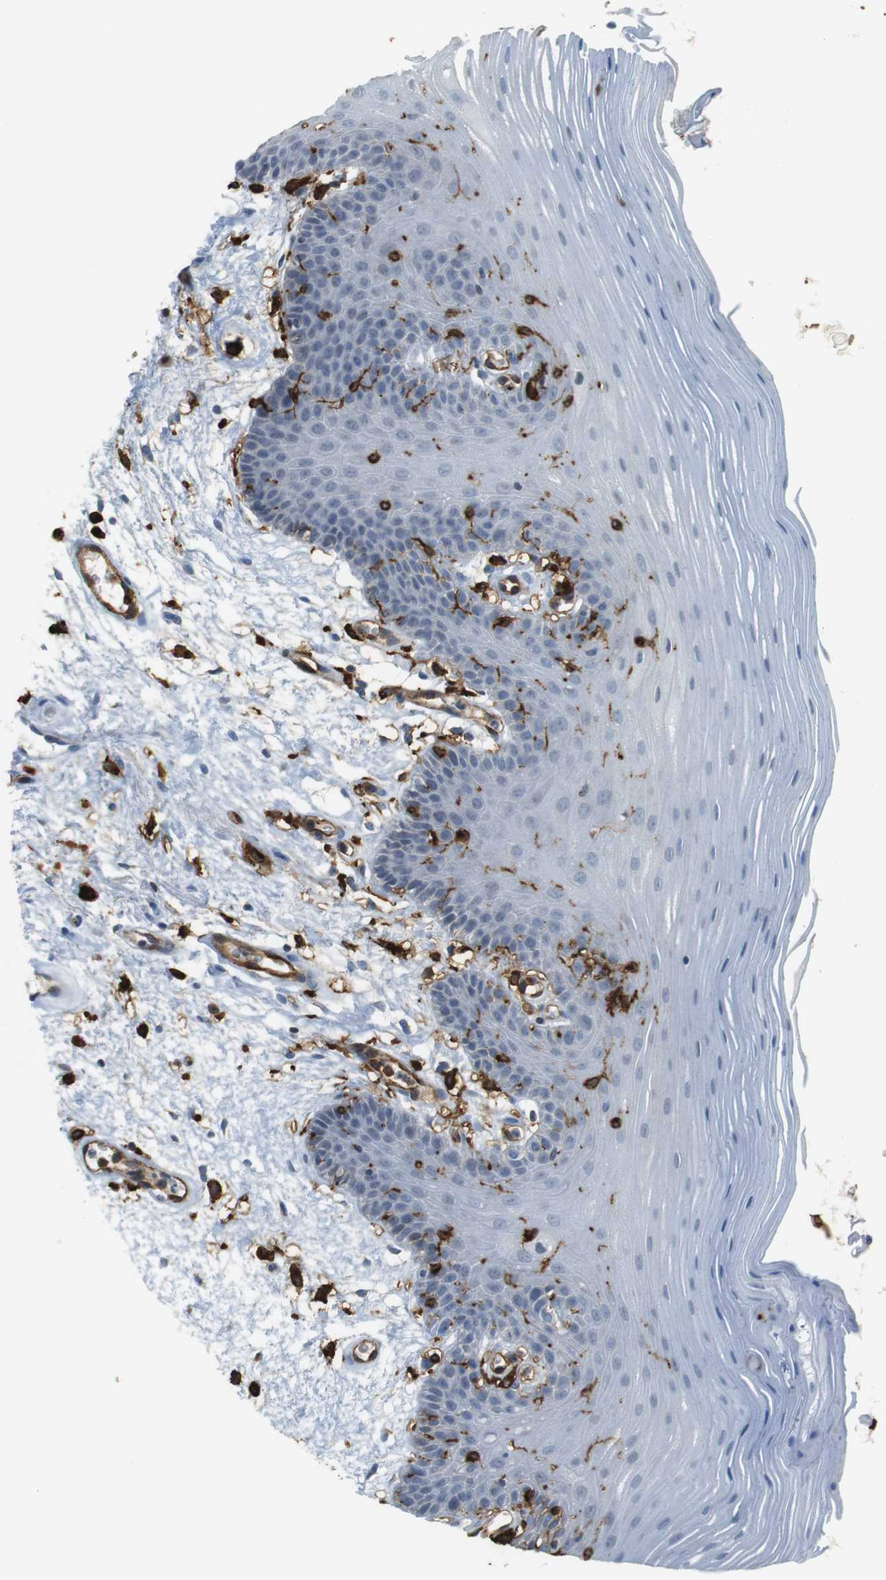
{"staining": {"intensity": "negative", "quantity": "none", "location": "none"}, "tissue": "oral mucosa", "cell_type": "Squamous epithelial cells", "image_type": "normal", "snomed": [{"axis": "morphology", "description": "Normal tissue, NOS"}, {"axis": "morphology", "description": "Squamous cell carcinoma, NOS"}, {"axis": "topography", "description": "Skeletal muscle"}, {"axis": "topography", "description": "Oral tissue"}, {"axis": "topography", "description": "Head-Neck"}], "caption": "An immunohistochemistry histopathology image of normal oral mucosa is shown. There is no staining in squamous epithelial cells of oral mucosa. The staining is performed using DAB brown chromogen with nuclei counter-stained in using hematoxylin.", "gene": "HLA", "patient": {"sex": "male", "age": 71}}